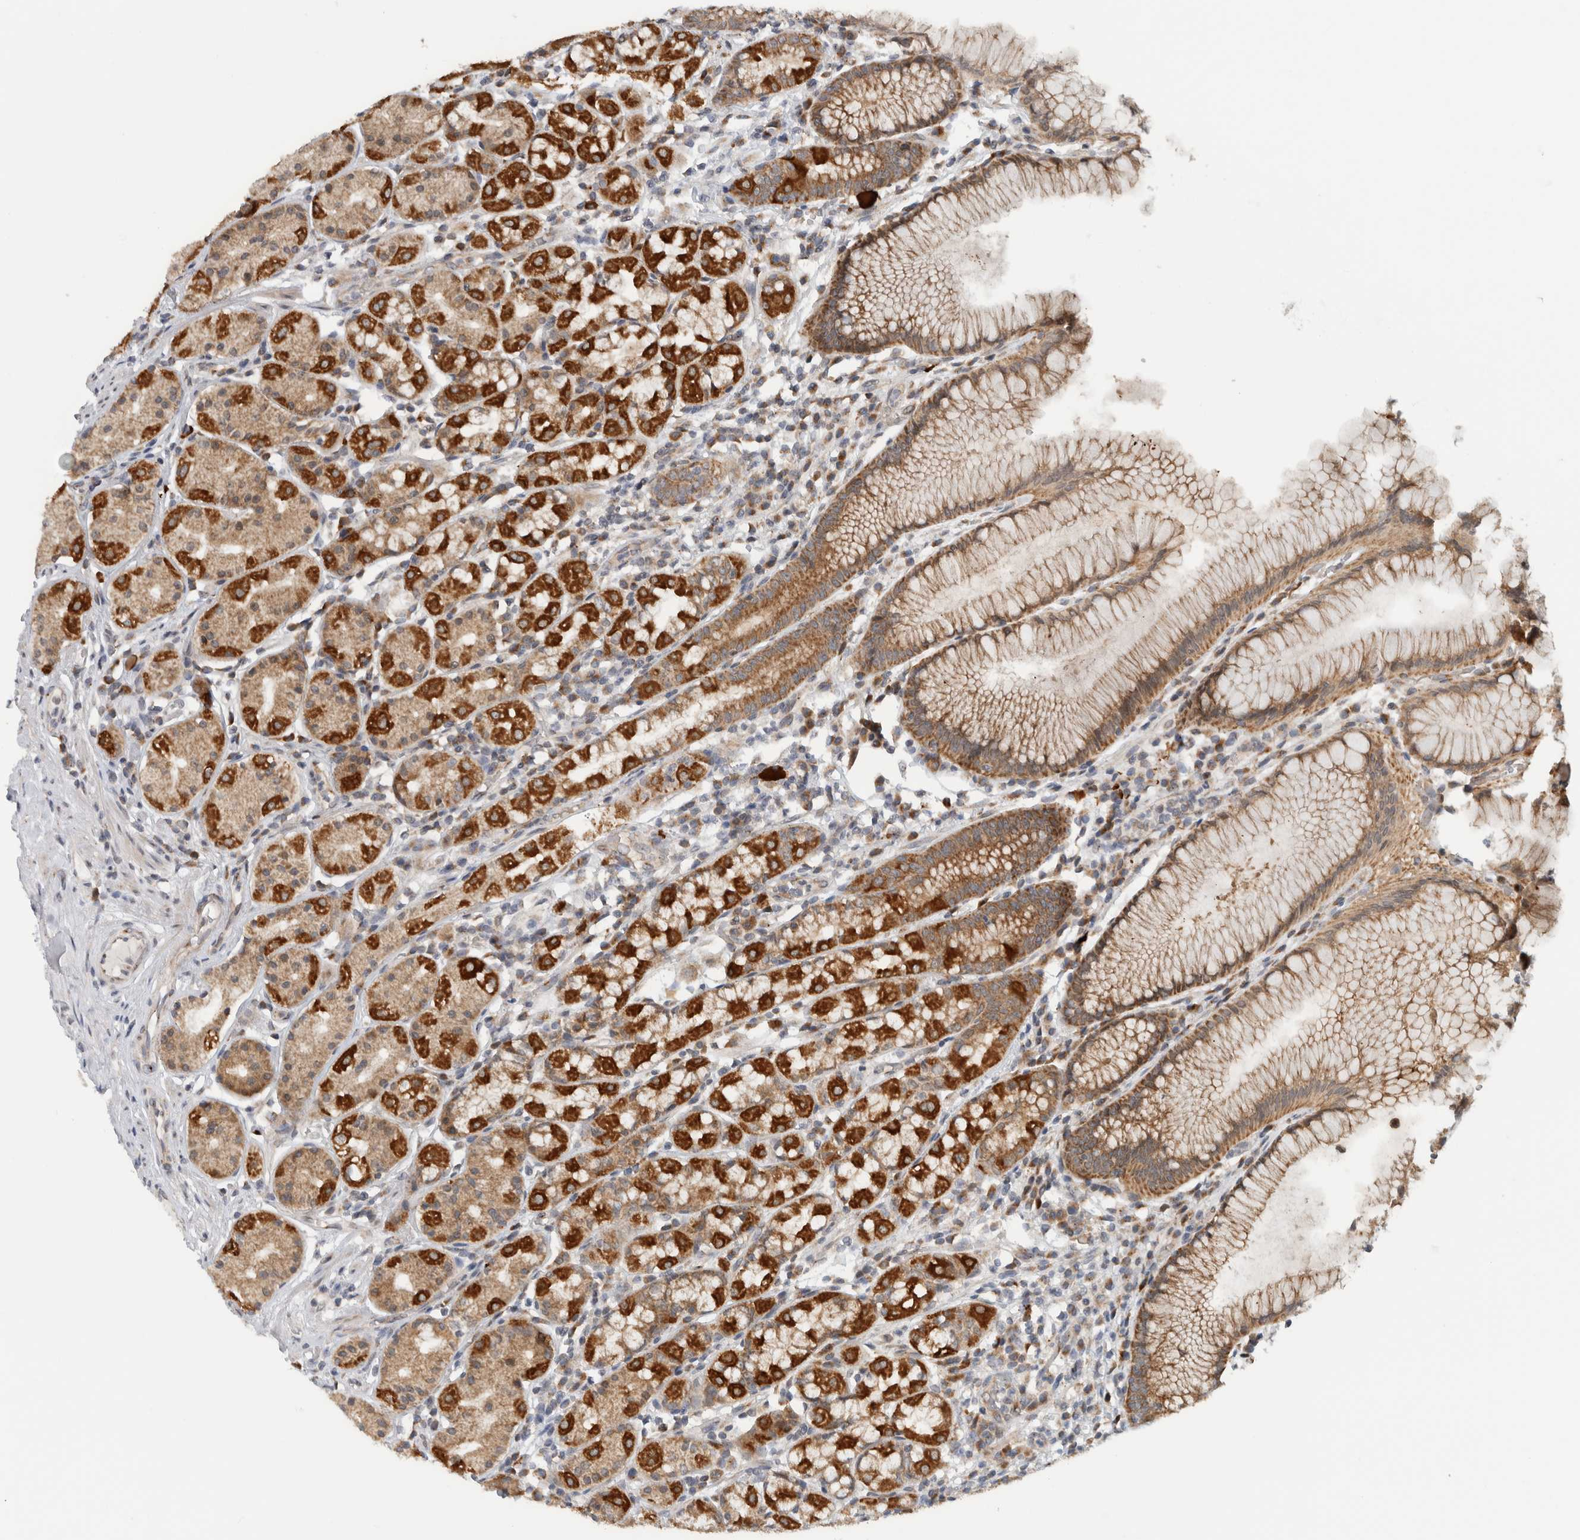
{"staining": {"intensity": "strong", "quantity": ">75%", "location": "cytoplasmic/membranous"}, "tissue": "stomach", "cell_type": "Glandular cells", "image_type": "normal", "snomed": [{"axis": "morphology", "description": "Normal tissue, NOS"}, {"axis": "topography", "description": "Stomach, lower"}], "caption": "Protein staining shows strong cytoplasmic/membranous staining in about >75% of glandular cells in unremarkable stomach. The staining was performed using DAB to visualize the protein expression in brown, while the nuclei were stained in blue with hematoxylin (Magnification: 20x).", "gene": "CMC2", "patient": {"sex": "female", "age": 56}}